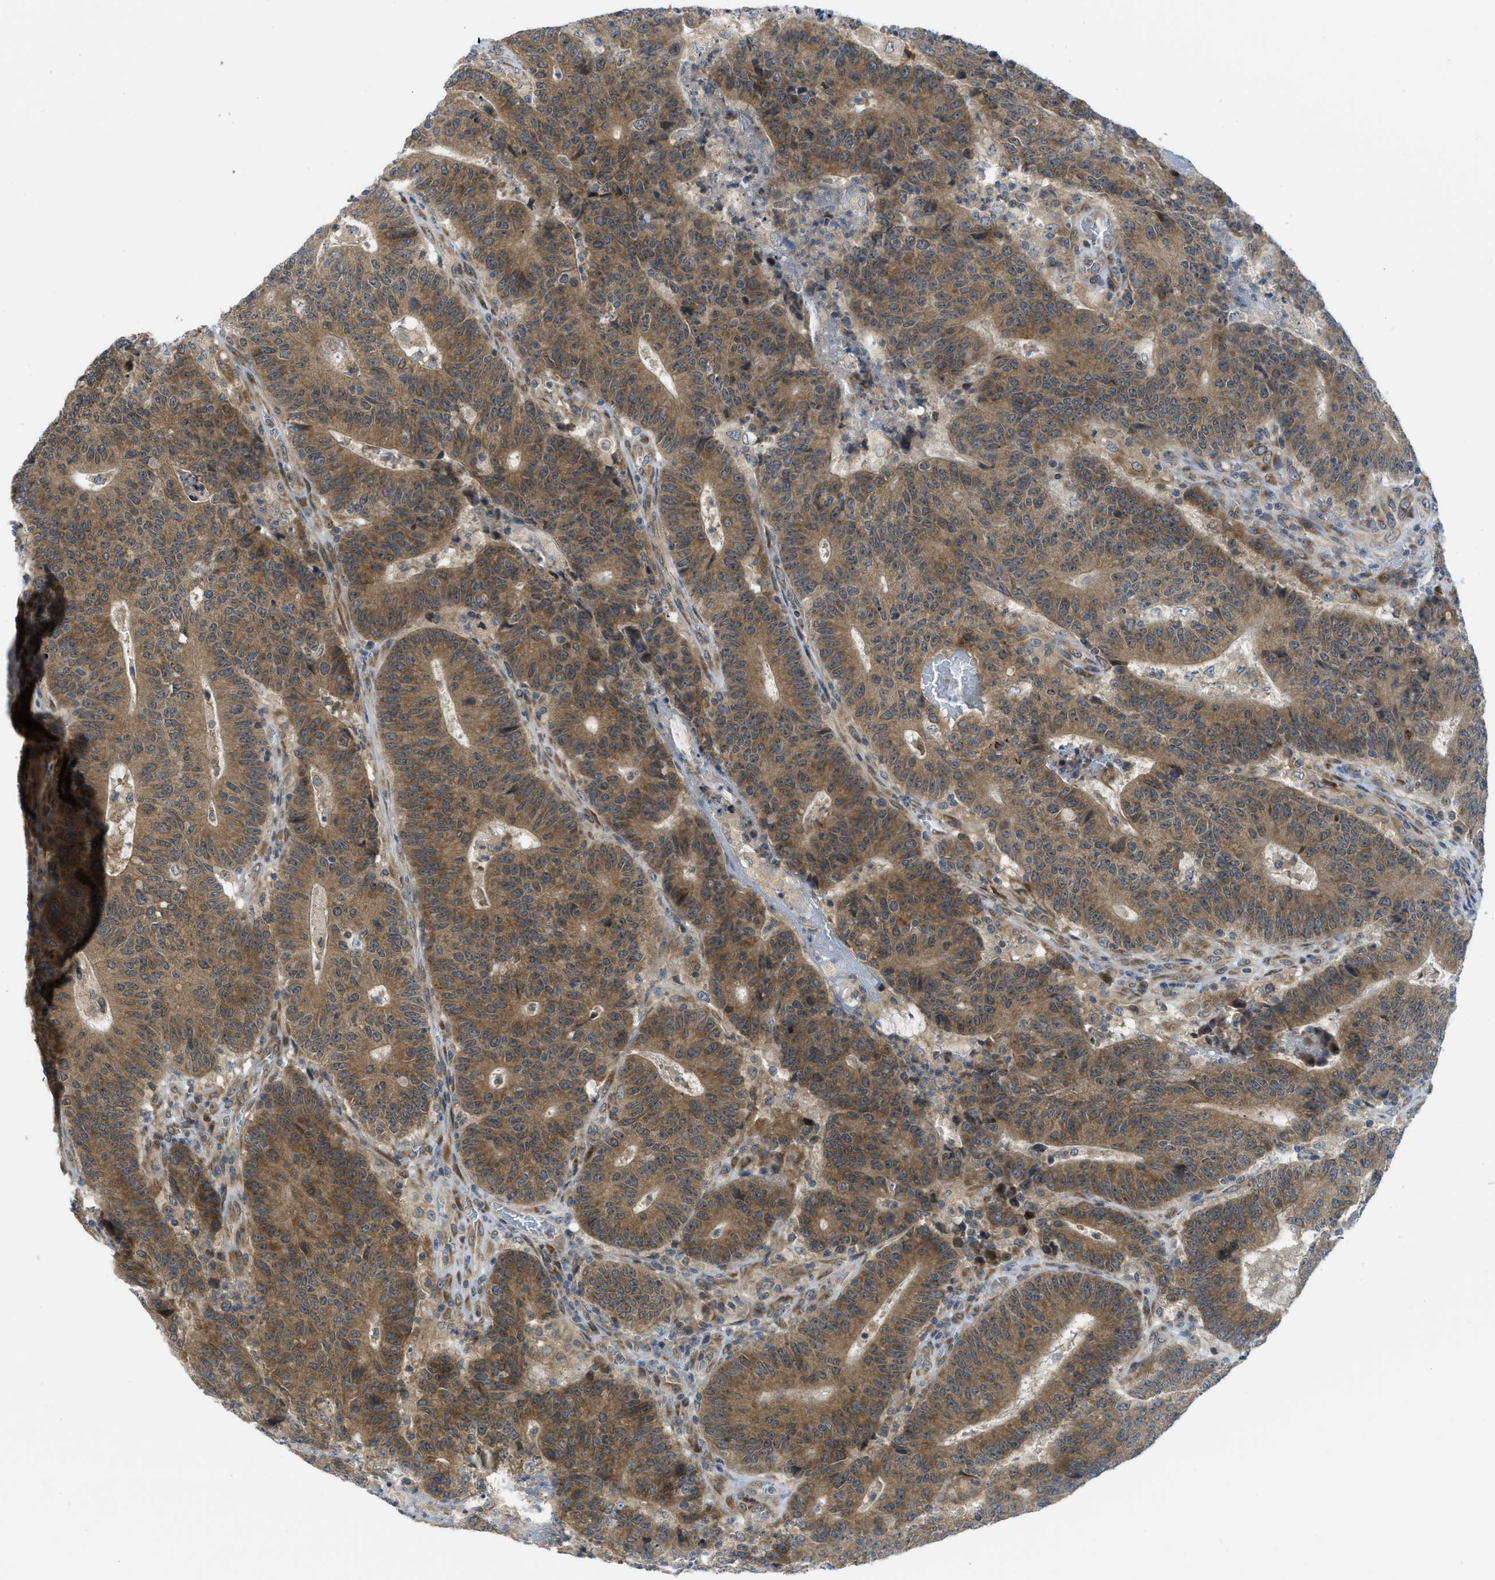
{"staining": {"intensity": "moderate", "quantity": ">75%", "location": "cytoplasmic/membranous"}, "tissue": "colorectal cancer", "cell_type": "Tumor cells", "image_type": "cancer", "snomed": [{"axis": "morphology", "description": "Normal tissue, NOS"}, {"axis": "morphology", "description": "Adenocarcinoma, NOS"}, {"axis": "topography", "description": "Colon"}], "caption": "There is medium levels of moderate cytoplasmic/membranous staining in tumor cells of colorectal adenocarcinoma, as demonstrated by immunohistochemical staining (brown color).", "gene": "EIF2AK3", "patient": {"sex": "female", "age": 75}}